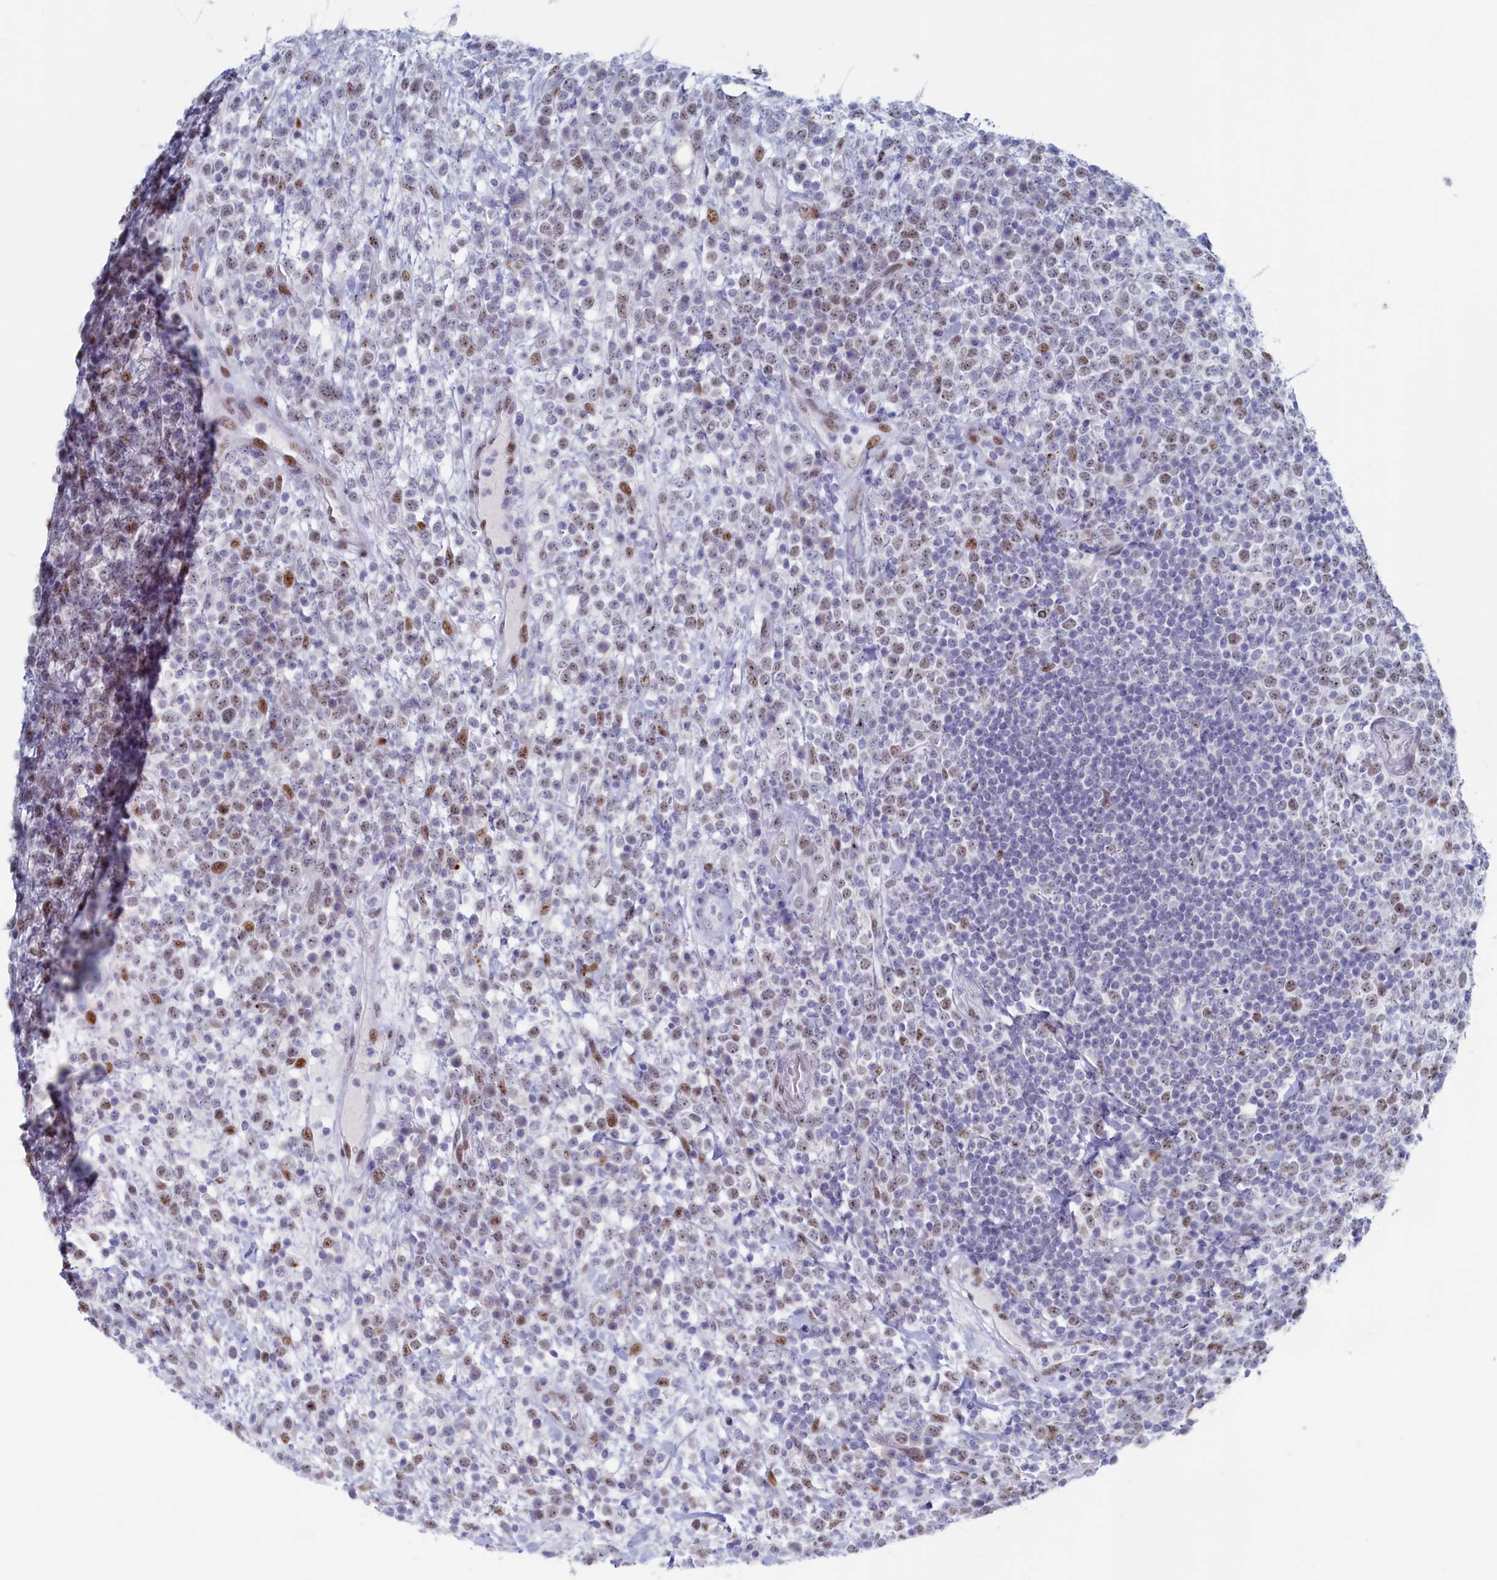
{"staining": {"intensity": "moderate", "quantity": "<25%", "location": "nuclear"}, "tissue": "lymphoma", "cell_type": "Tumor cells", "image_type": "cancer", "snomed": [{"axis": "morphology", "description": "Malignant lymphoma, non-Hodgkin's type, High grade"}, {"axis": "topography", "description": "Colon"}], "caption": "Lymphoma stained with a protein marker demonstrates moderate staining in tumor cells.", "gene": "WDR76", "patient": {"sex": "female", "age": 53}}